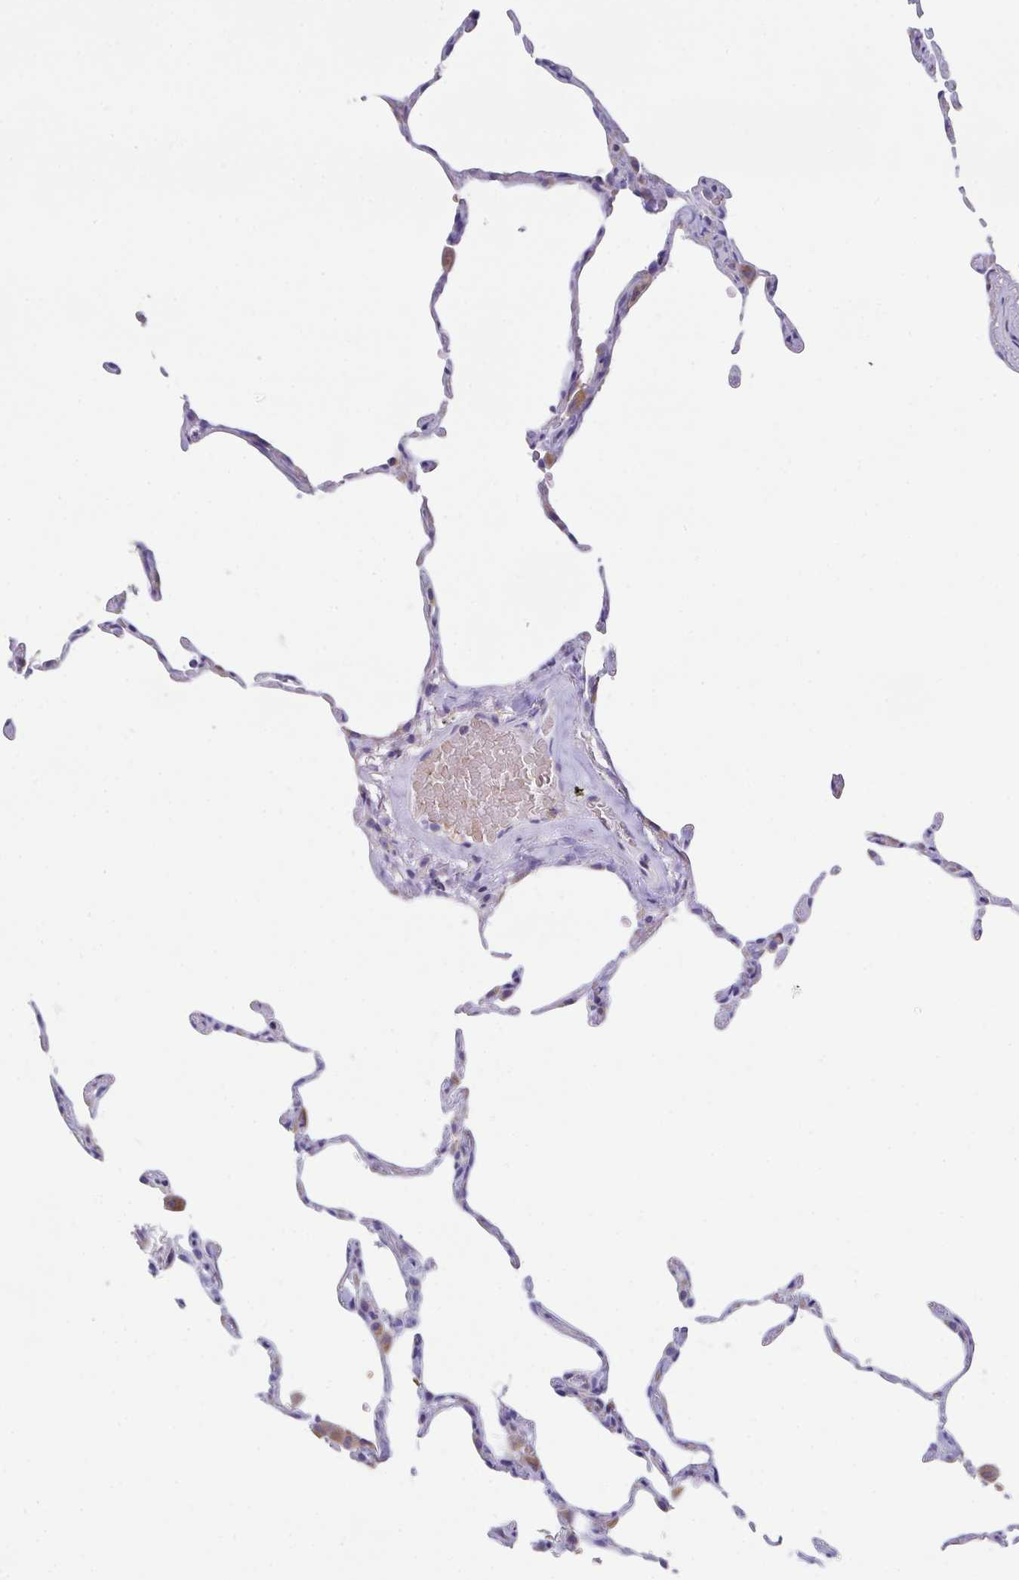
{"staining": {"intensity": "negative", "quantity": "none", "location": "none"}, "tissue": "lung", "cell_type": "Alveolar cells", "image_type": "normal", "snomed": [{"axis": "morphology", "description": "Normal tissue, NOS"}, {"axis": "topography", "description": "Lung"}], "caption": "Immunohistochemistry (IHC) of benign human lung displays no positivity in alveolar cells. (IHC, brightfield microscopy, high magnification).", "gene": "TFAP2C", "patient": {"sex": "female", "age": 57}}